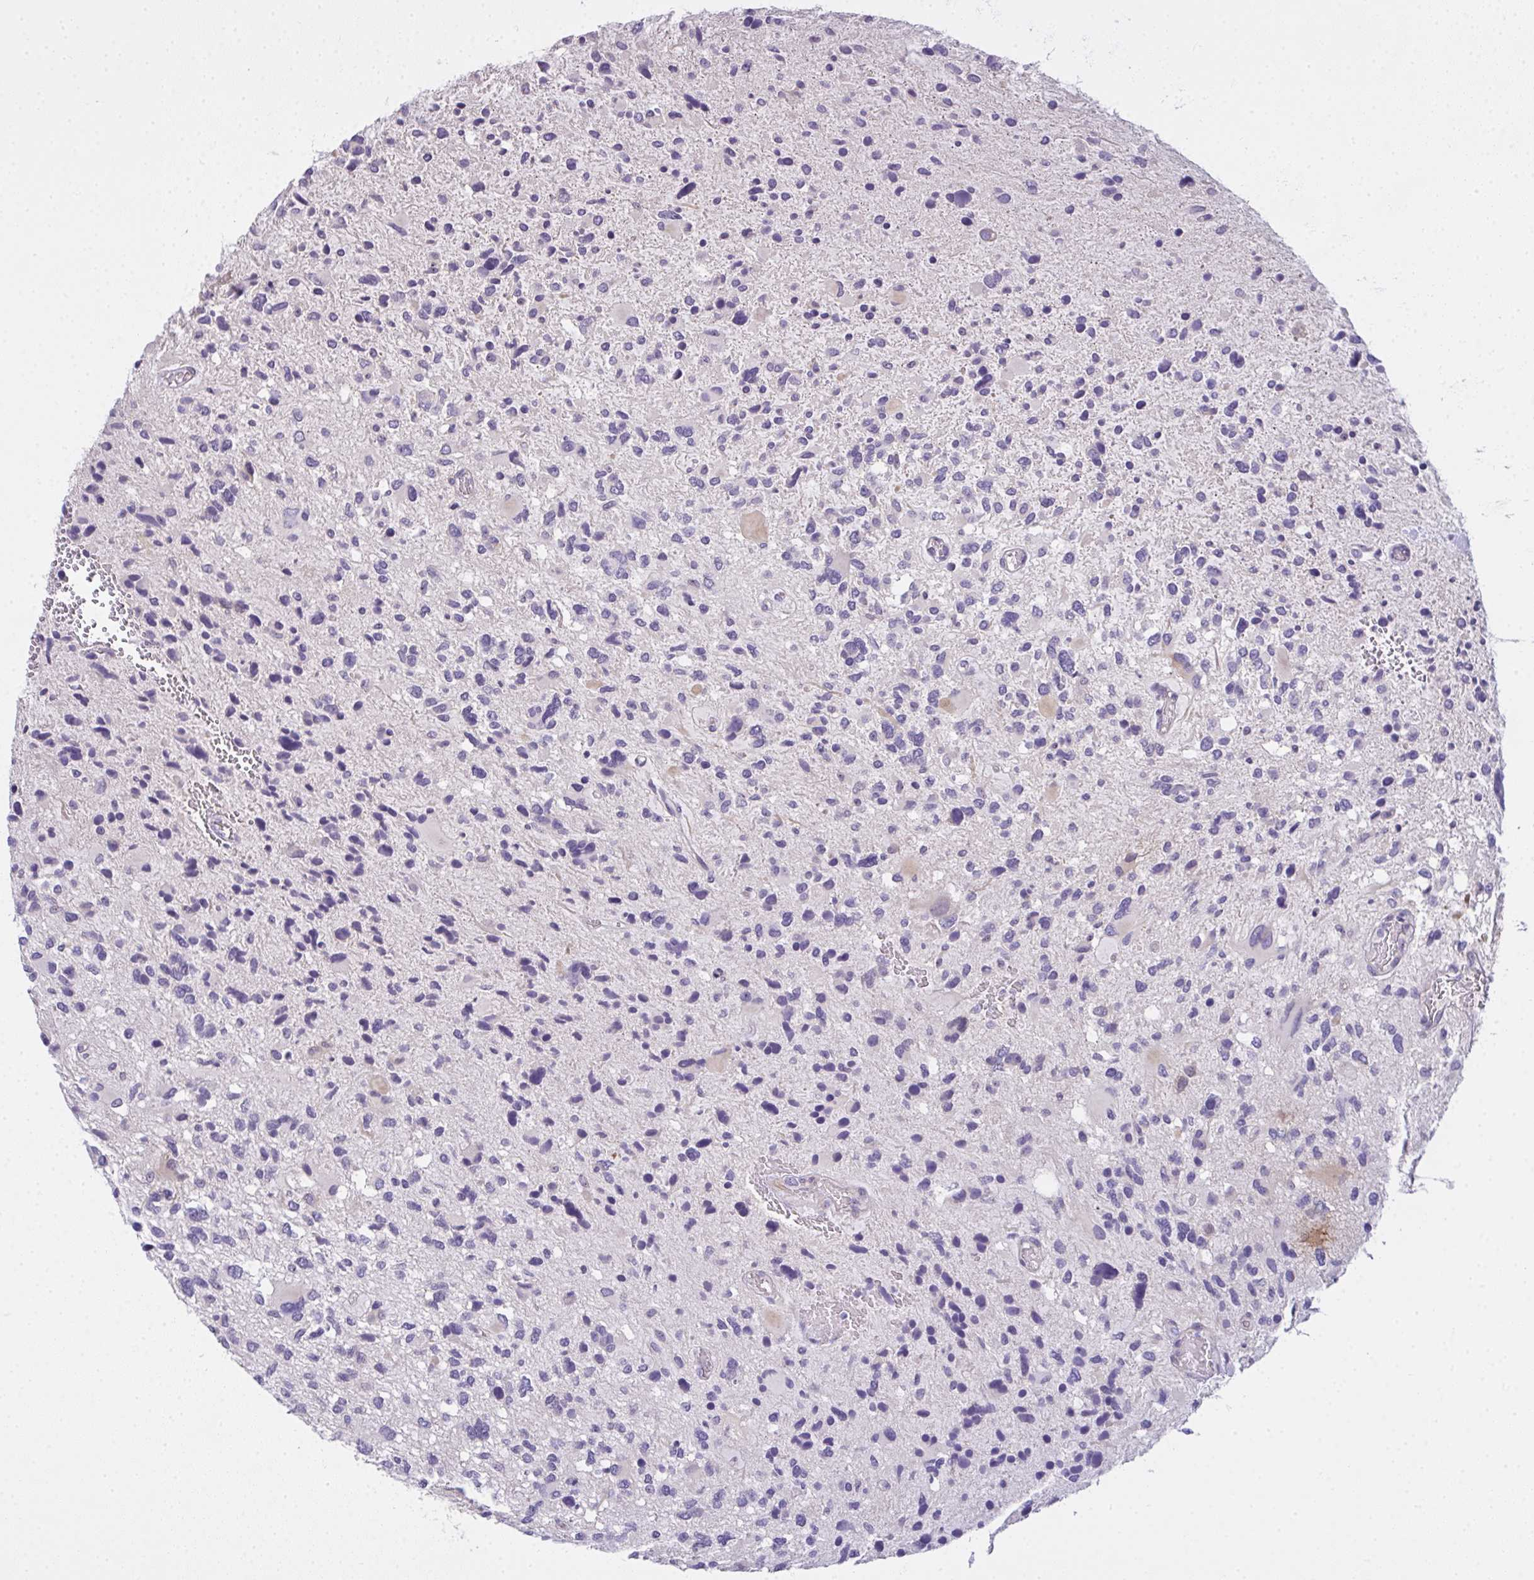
{"staining": {"intensity": "negative", "quantity": "none", "location": "none"}, "tissue": "glioma", "cell_type": "Tumor cells", "image_type": "cancer", "snomed": [{"axis": "morphology", "description": "Glioma, malignant, High grade"}, {"axis": "topography", "description": "Brain"}], "caption": "Malignant glioma (high-grade) stained for a protein using immunohistochemistry (IHC) exhibits no staining tumor cells.", "gene": "NT5C1A", "patient": {"sex": "female", "age": 11}}